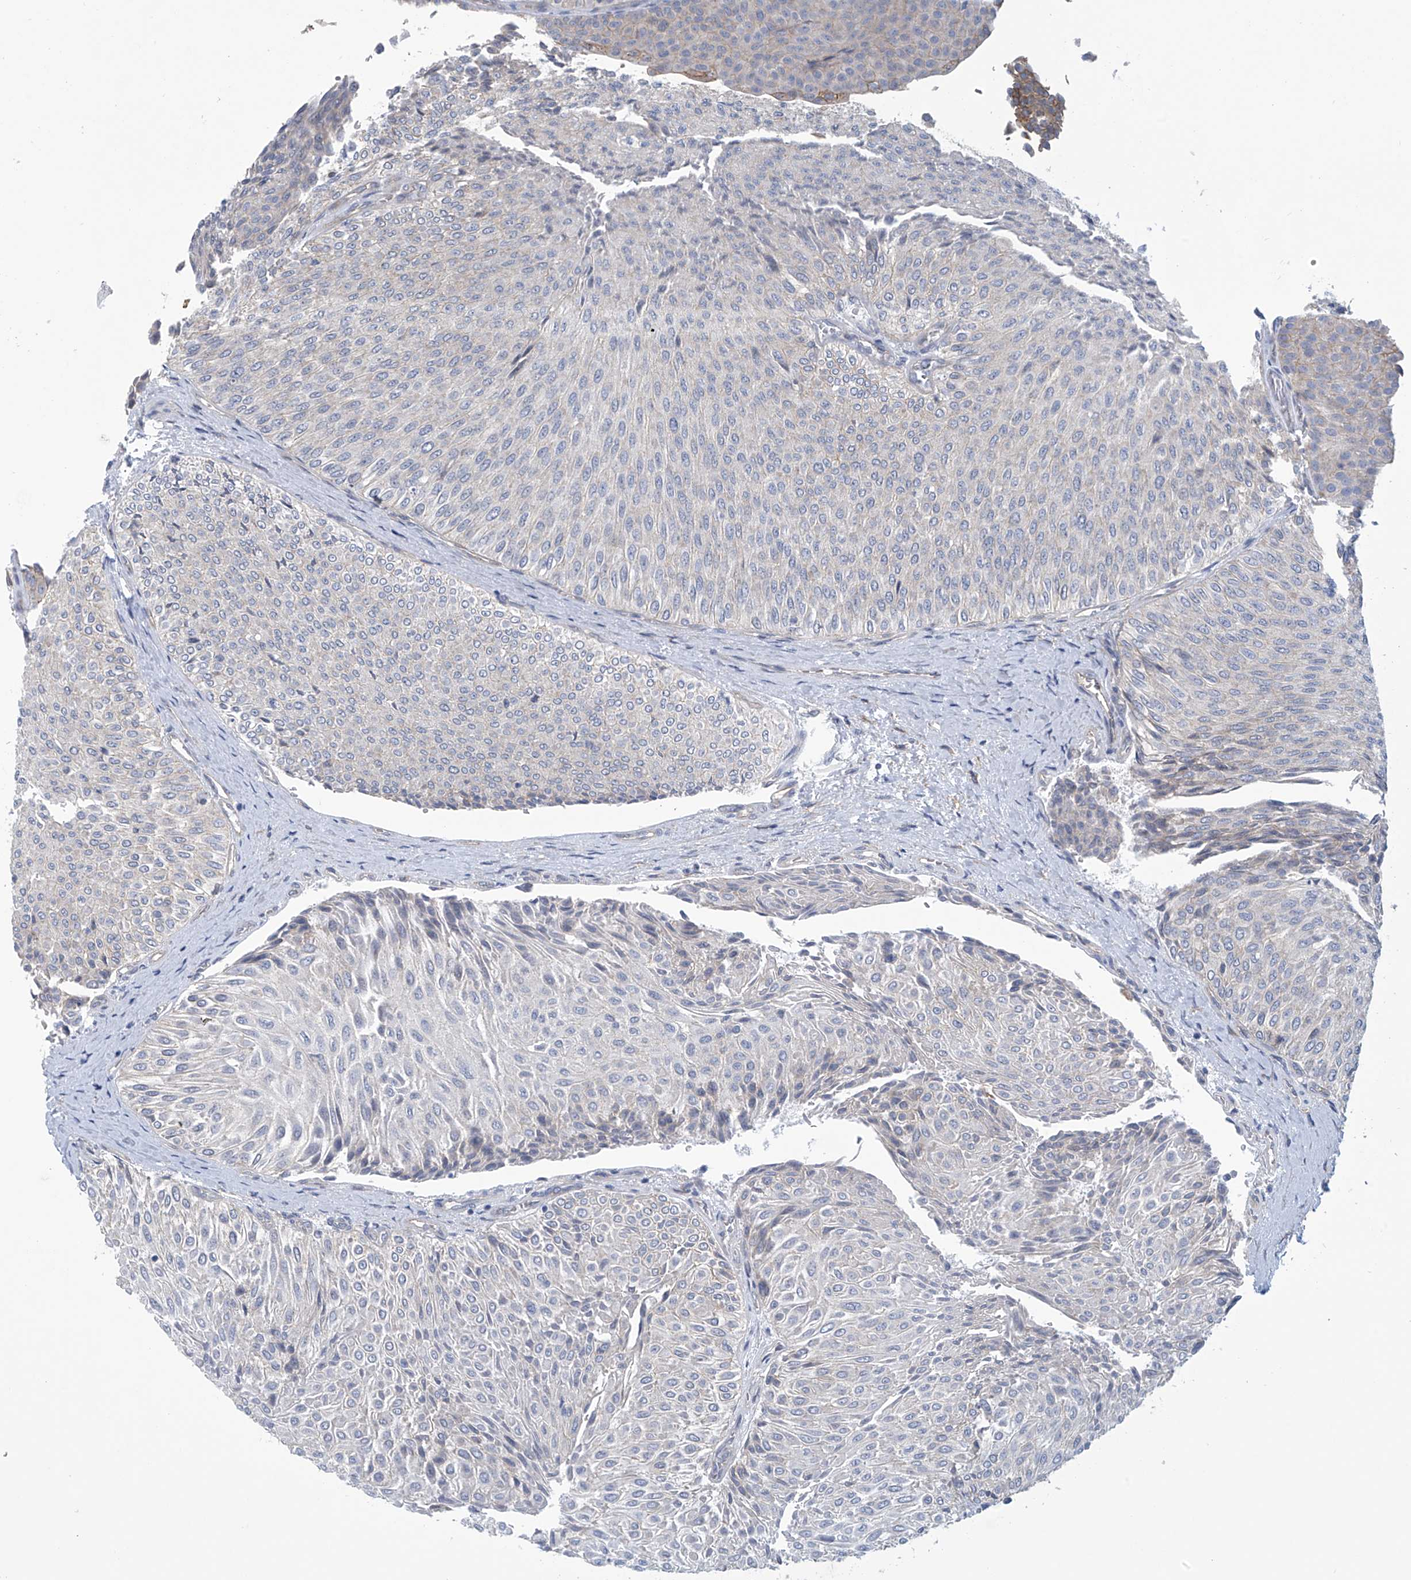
{"staining": {"intensity": "negative", "quantity": "none", "location": "none"}, "tissue": "urothelial cancer", "cell_type": "Tumor cells", "image_type": "cancer", "snomed": [{"axis": "morphology", "description": "Urothelial carcinoma, Low grade"}, {"axis": "topography", "description": "Urinary bladder"}], "caption": "Urothelial cancer was stained to show a protein in brown. There is no significant expression in tumor cells.", "gene": "ABHD13", "patient": {"sex": "male", "age": 78}}